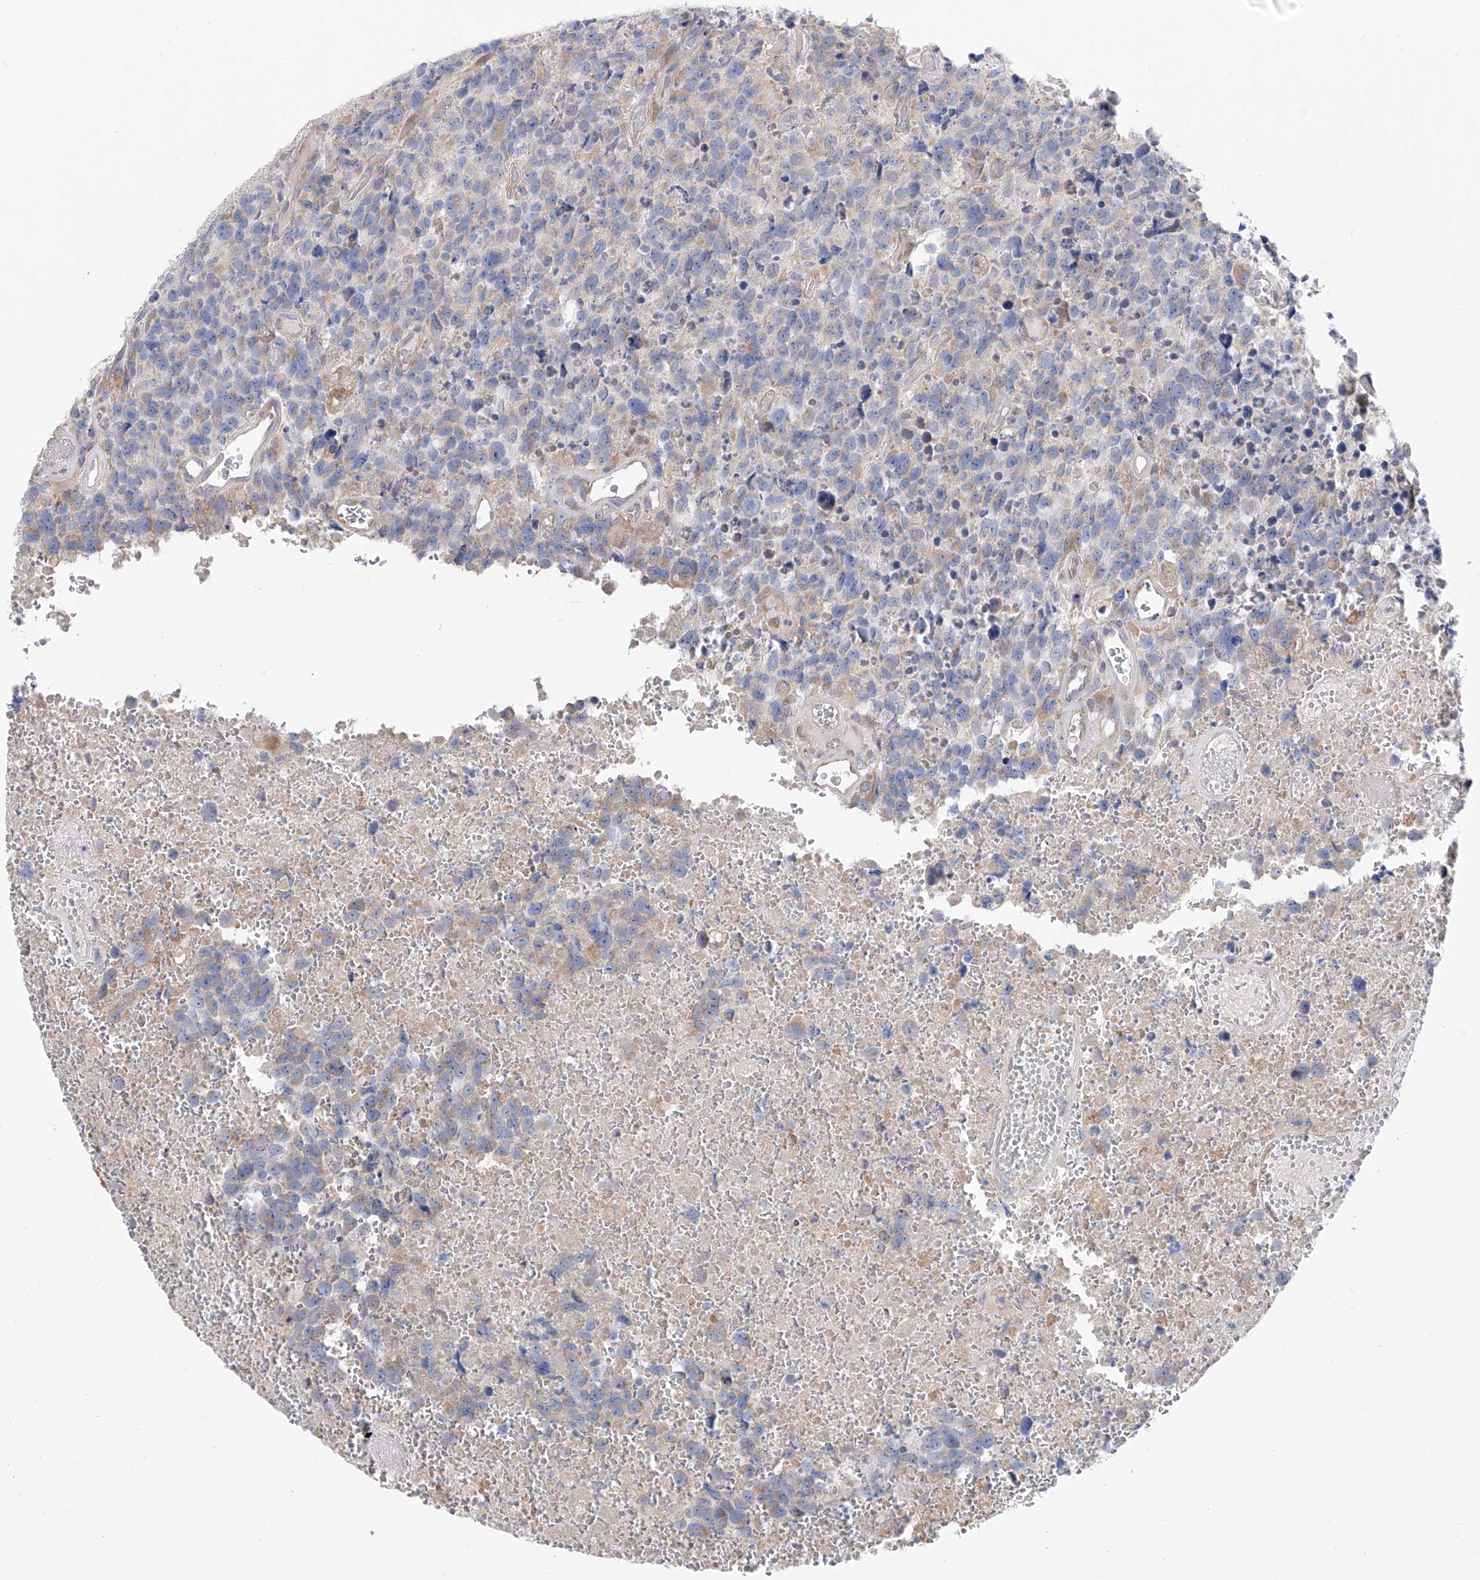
{"staining": {"intensity": "weak", "quantity": "<25%", "location": "cytoplasmic/membranous"}, "tissue": "glioma", "cell_type": "Tumor cells", "image_type": "cancer", "snomed": [{"axis": "morphology", "description": "Glioma, malignant, High grade"}, {"axis": "topography", "description": "Brain"}], "caption": "IHC micrograph of human glioma stained for a protein (brown), which demonstrates no positivity in tumor cells.", "gene": "UFL1", "patient": {"sex": "male", "age": 69}}